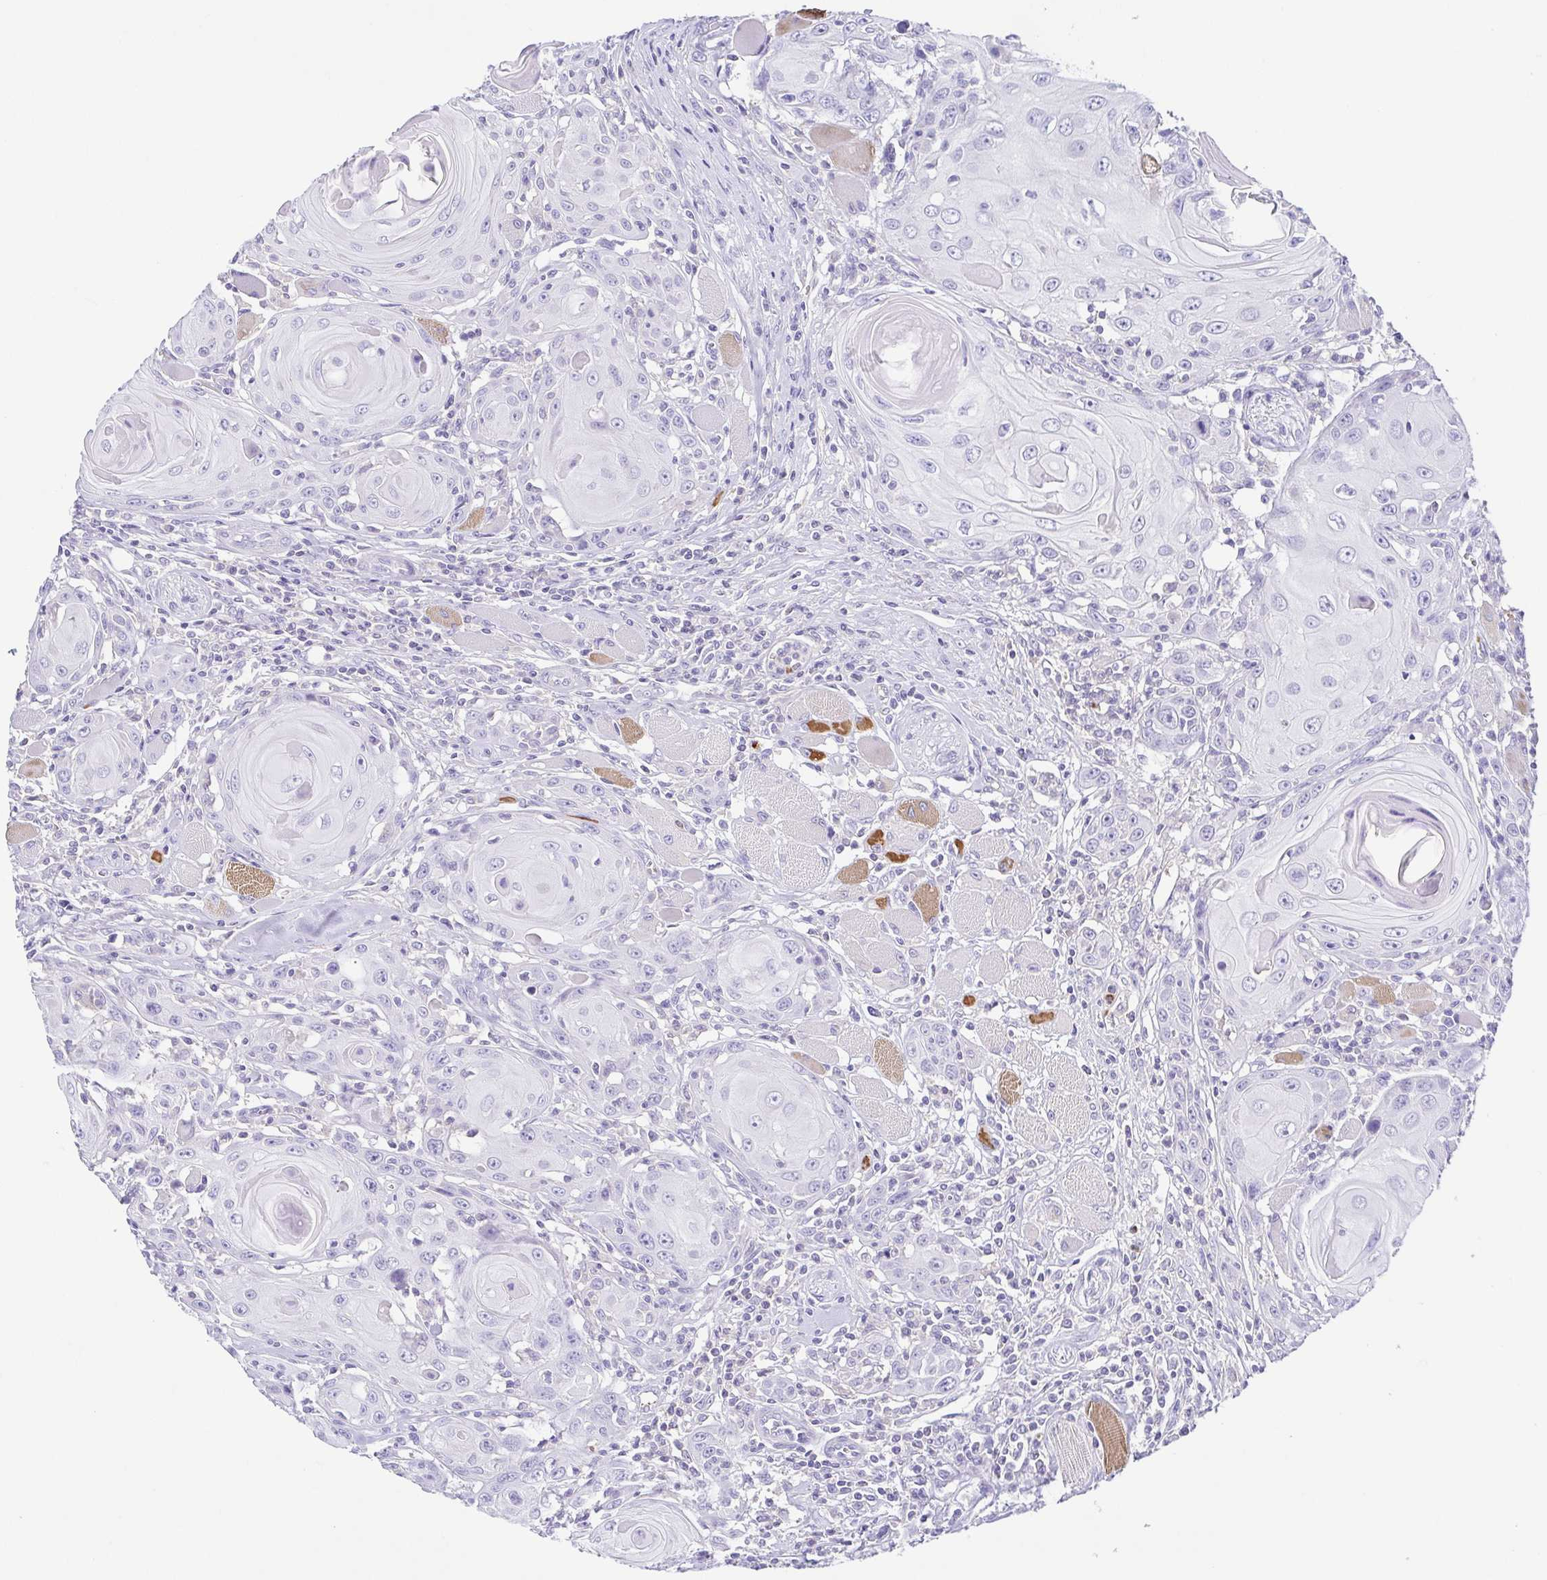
{"staining": {"intensity": "negative", "quantity": "none", "location": "none"}, "tissue": "head and neck cancer", "cell_type": "Tumor cells", "image_type": "cancer", "snomed": [{"axis": "morphology", "description": "Squamous cell carcinoma, NOS"}, {"axis": "topography", "description": "Head-Neck"}], "caption": "The micrograph displays no significant expression in tumor cells of head and neck squamous cell carcinoma.", "gene": "ARPP21", "patient": {"sex": "female", "age": 80}}